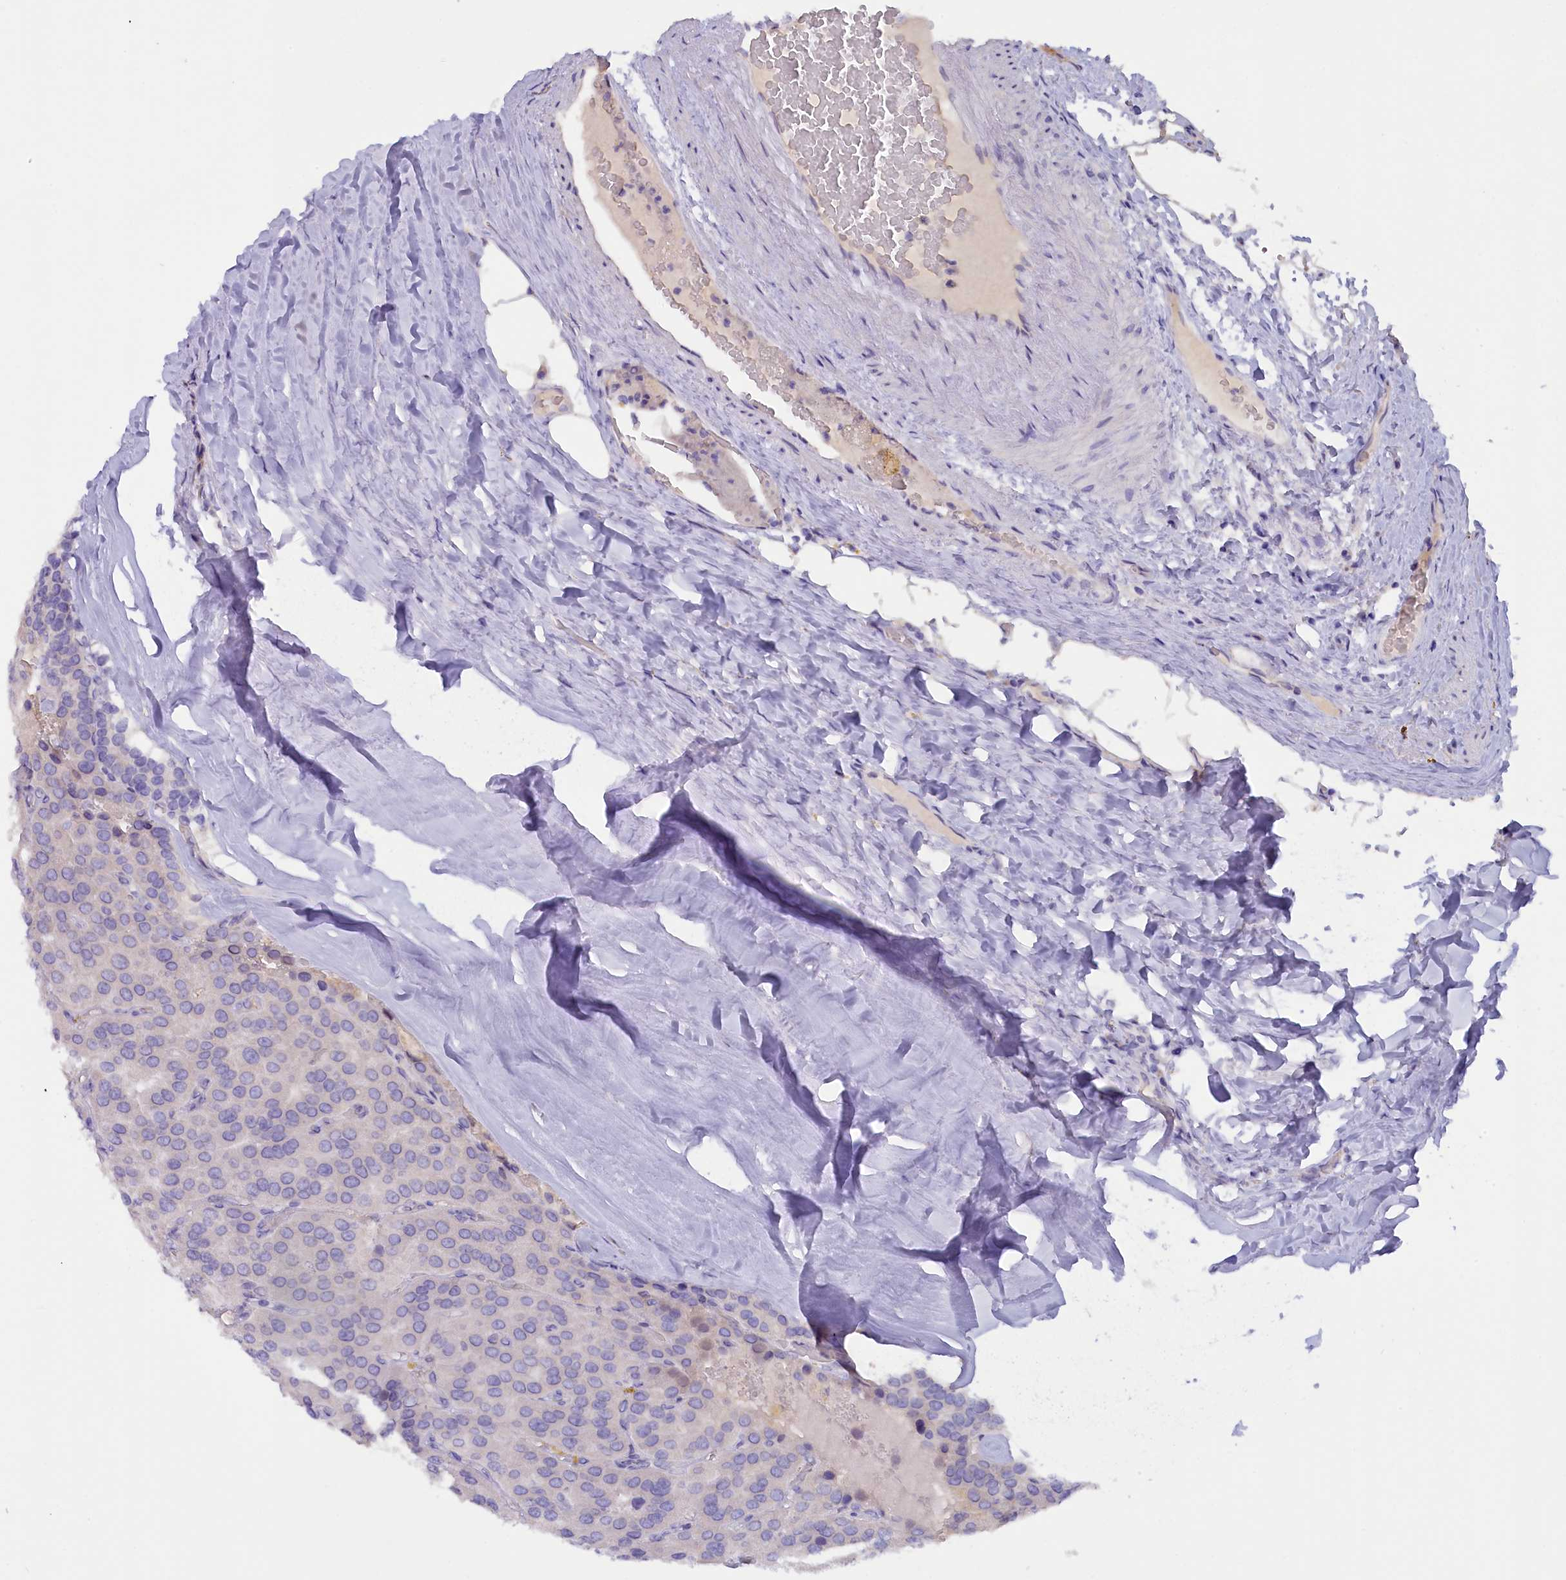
{"staining": {"intensity": "negative", "quantity": "none", "location": "none"}, "tissue": "parathyroid gland", "cell_type": "Glandular cells", "image_type": "normal", "snomed": [{"axis": "morphology", "description": "Normal tissue, NOS"}, {"axis": "morphology", "description": "Adenoma, NOS"}, {"axis": "topography", "description": "Parathyroid gland"}], "caption": "IHC image of unremarkable human parathyroid gland stained for a protein (brown), which shows no positivity in glandular cells. Brightfield microscopy of IHC stained with DAB (brown) and hematoxylin (blue), captured at high magnification.", "gene": "ZSWIM4", "patient": {"sex": "female", "age": 86}}